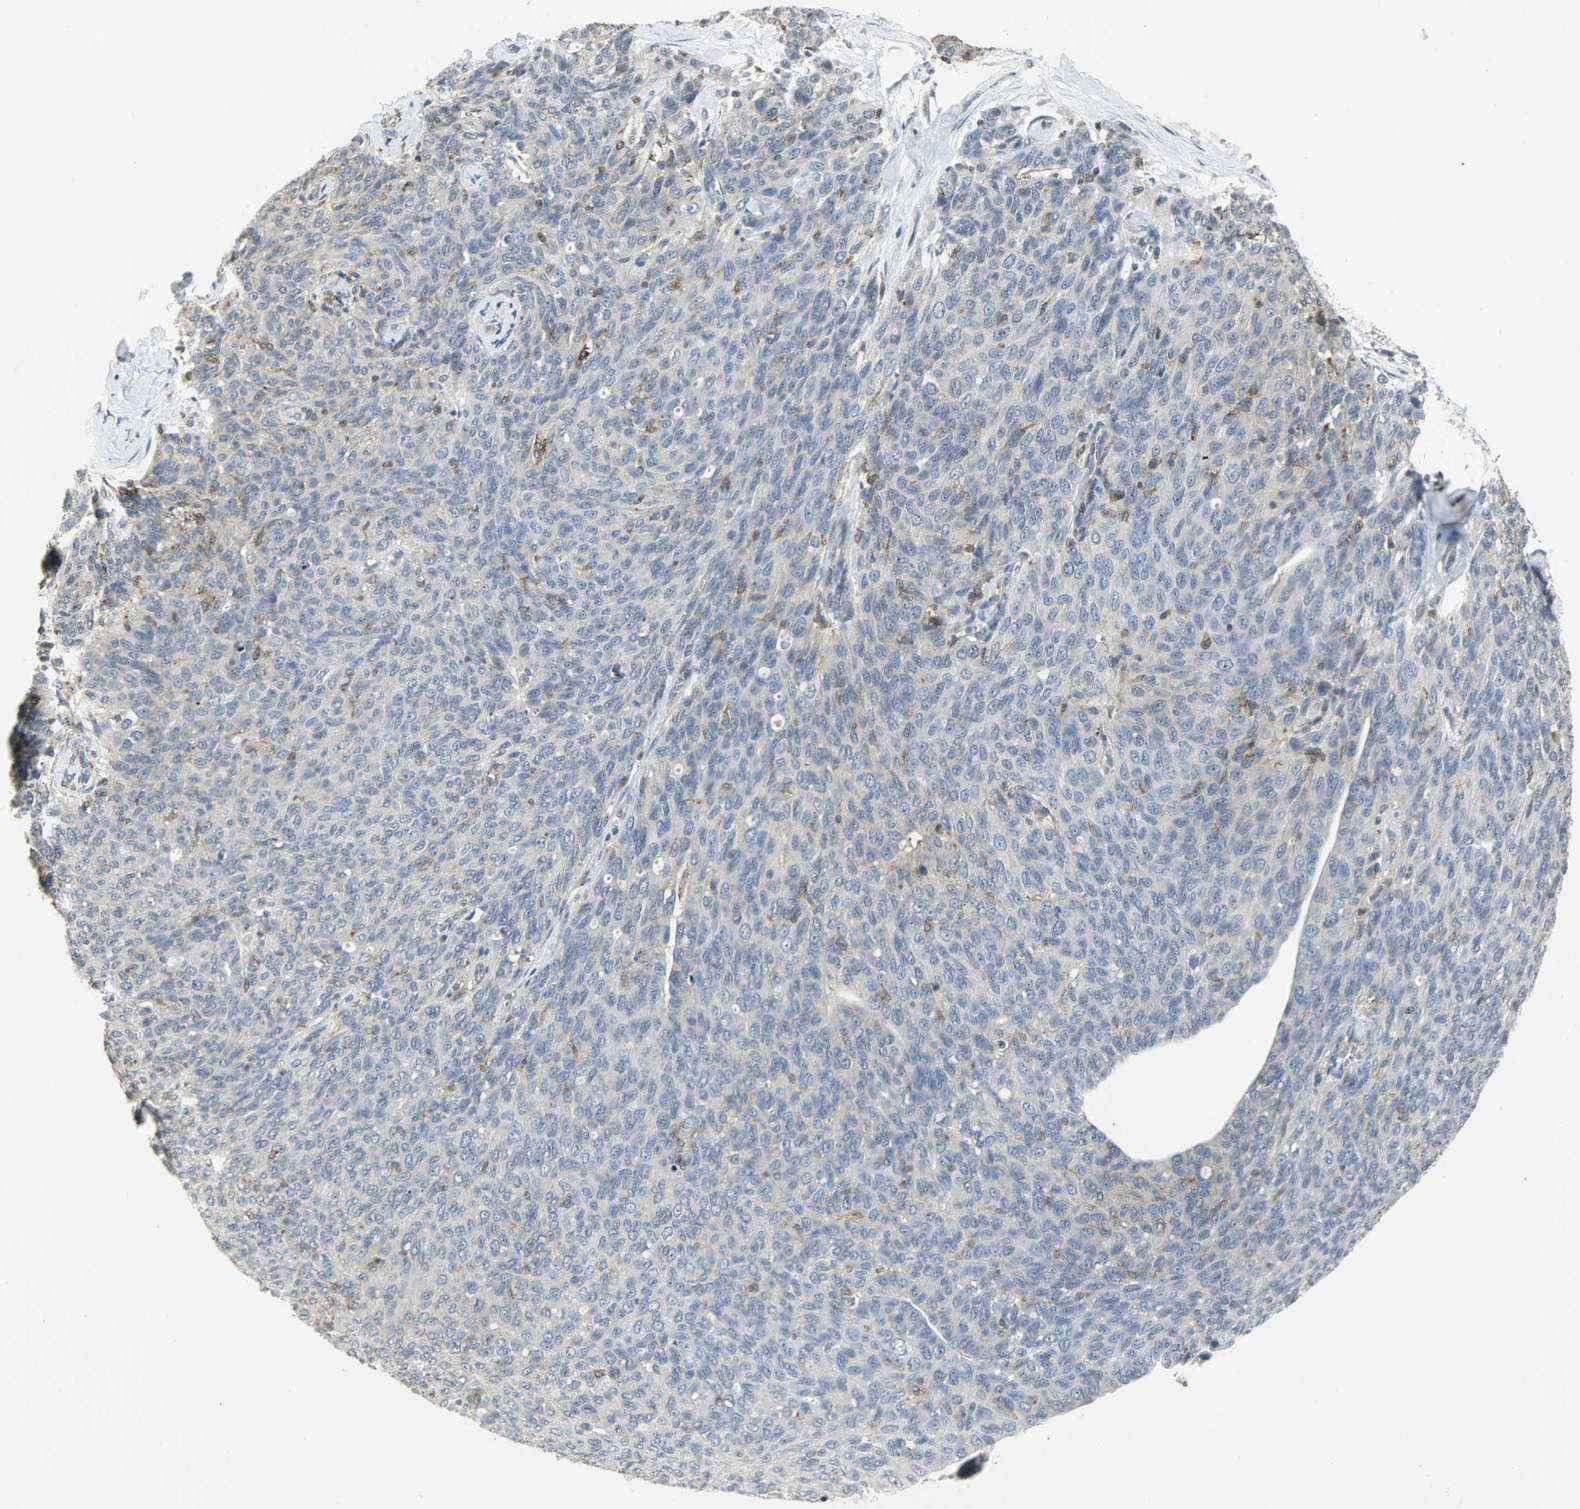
{"staining": {"intensity": "moderate", "quantity": ">75%", "location": "cytoplasmic/membranous"}, "tissue": "ovarian cancer", "cell_type": "Tumor cells", "image_type": "cancer", "snomed": [{"axis": "morphology", "description": "Carcinoma, endometroid"}, {"axis": "topography", "description": "Ovary"}], "caption": "Immunohistochemical staining of human ovarian endometroid carcinoma shows medium levels of moderate cytoplasmic/membranous protein expression in about >75% of tumor cells. (Stains: DAB (3,3'-diaminobenzidine) in brown, nuclei in blue, Microscopy: brightfield microscopy at high magnification).", "gene": "TRIM21", "patient": {"sex": "female", "age": 60}}